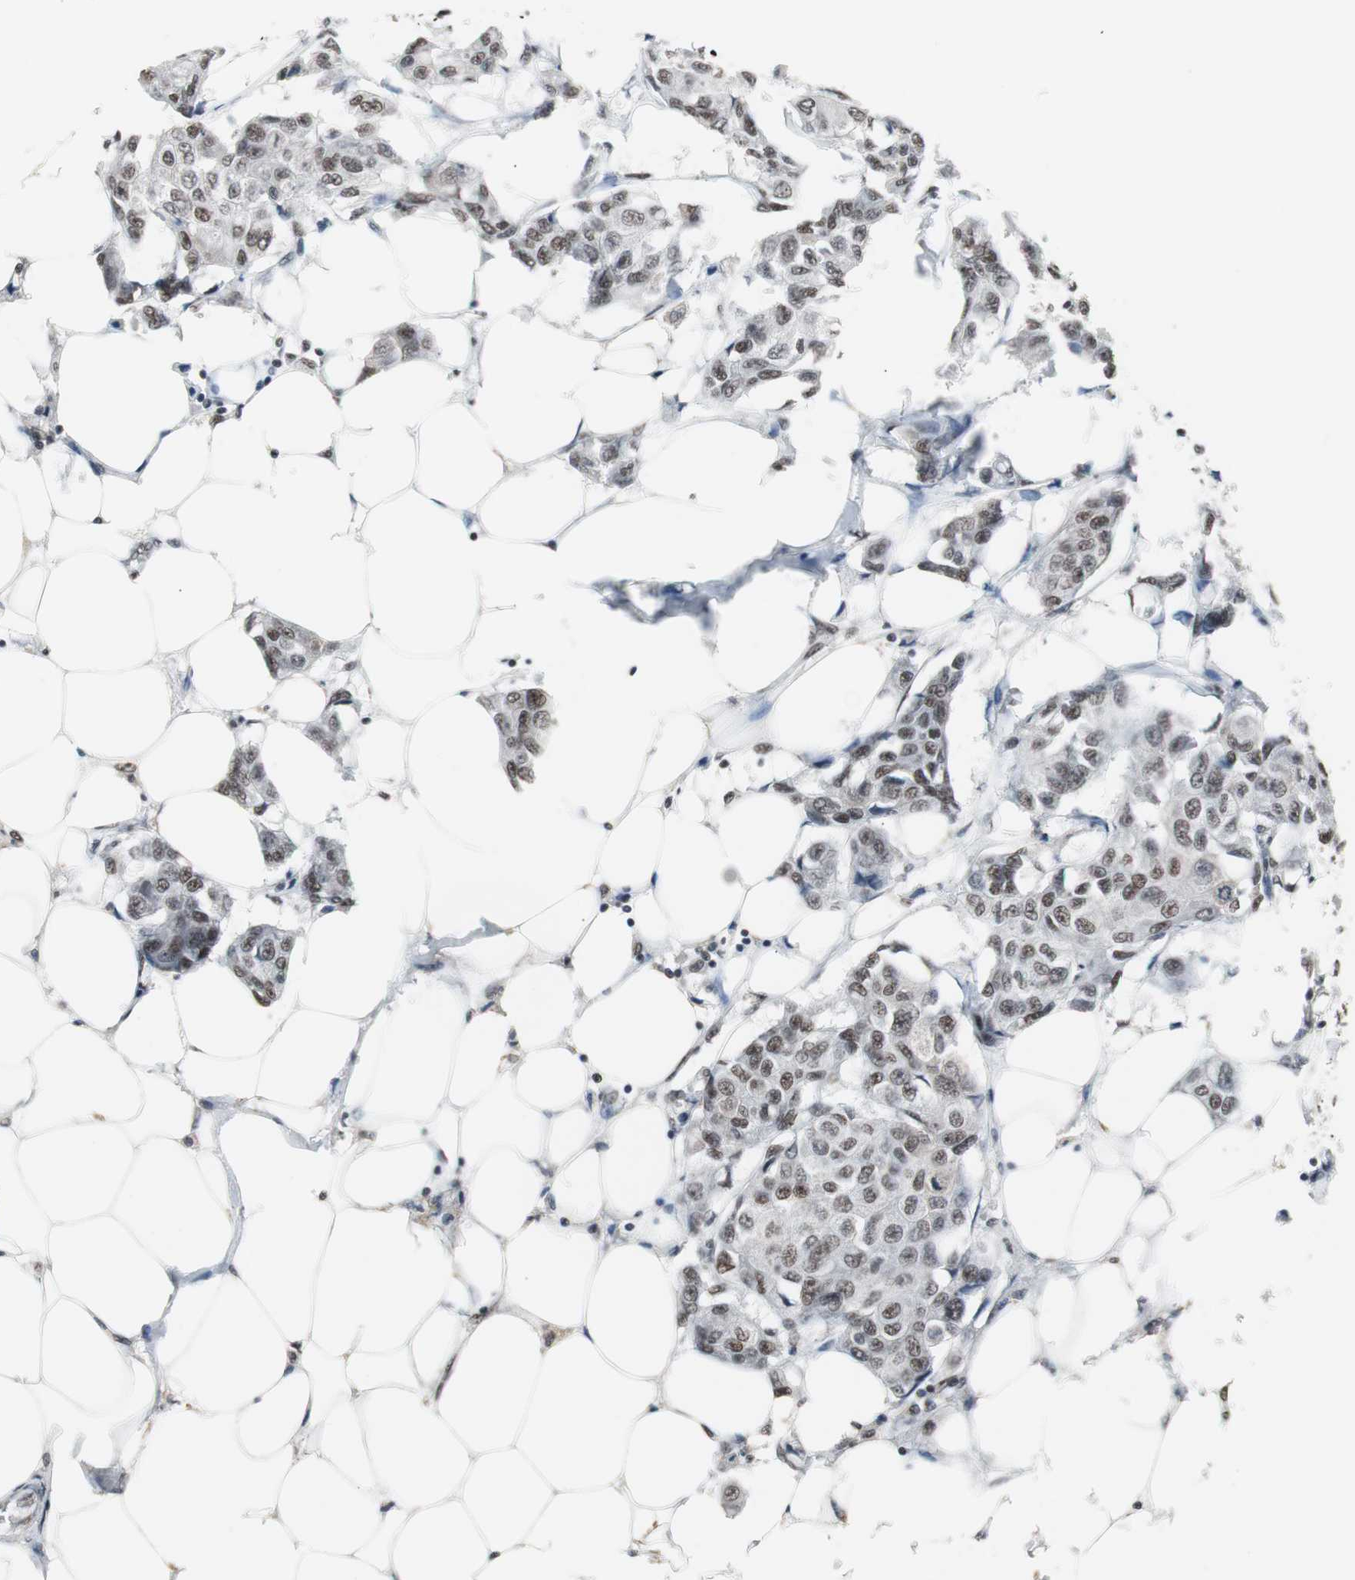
{"staining": {"intensity": "moderate", "quantity": ">75%", "location": "nuclear"}, "tissue": "breast cancer", "cell_type": "Tumor cells", "image_type": "cancer", "snomed": [{"axis": "morphology", "description": "Duct carcinoma"}, {"axis": "topography", "description": "Breast"}], "caption": "Immunohistochemistry (IHC) (DAB) staining of intraductal carcinoma (breast) reveals moderate nuclear protein staining in about >75% of tumor cells. (DAB (3,3'-diaminobenzidine) IHC, brown staining for protein, blue staining for nuclei).", "gene": "TAF7", "patient": {"sex": "female", "age": 80}}